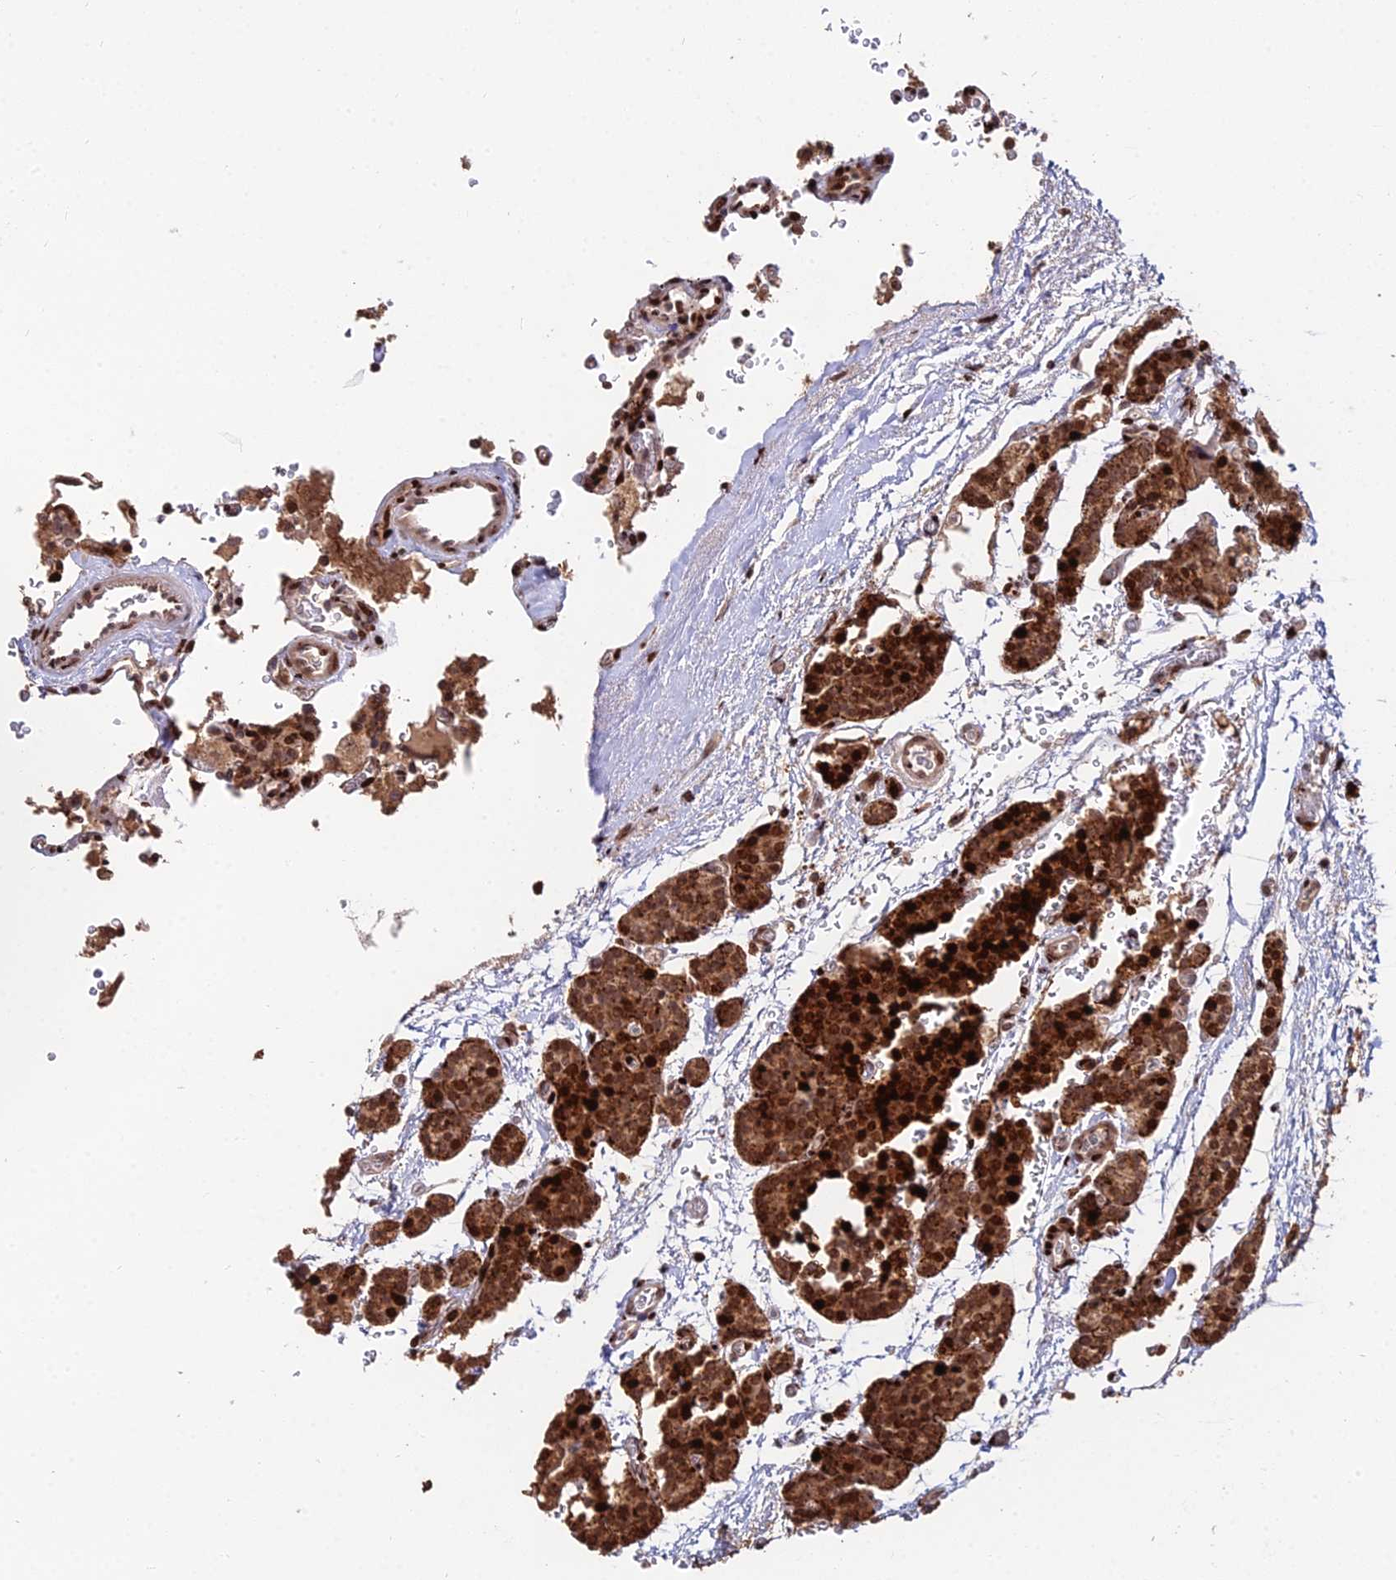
{"staining": {"intensity": "strong", "quantity": ">75%", "location": "cytoplasmic/membranous,nuclear"}, "tissue": "parathyroid gland", "cell_type": "Glandular cells", "image_type": "normal", "snomed": [{"axis": "morphology", "description": "Normal tissue, NOS"}, {"axis": "topography", "description": "Parathyroid gland"}], "caption": "Glandular cells show high levels of strong cytoplasmic/membranous,nuclear staining in approximately >75% of cells in normal parathyroid gland. Using DAB (3,3'-diaminobenzidine) (brown) and hematoxylin (blue) stains, captured at high magnification using brightfield microscopy.", "gene": "RBMS2", "patient": {"sex": "female", "age": 64}}